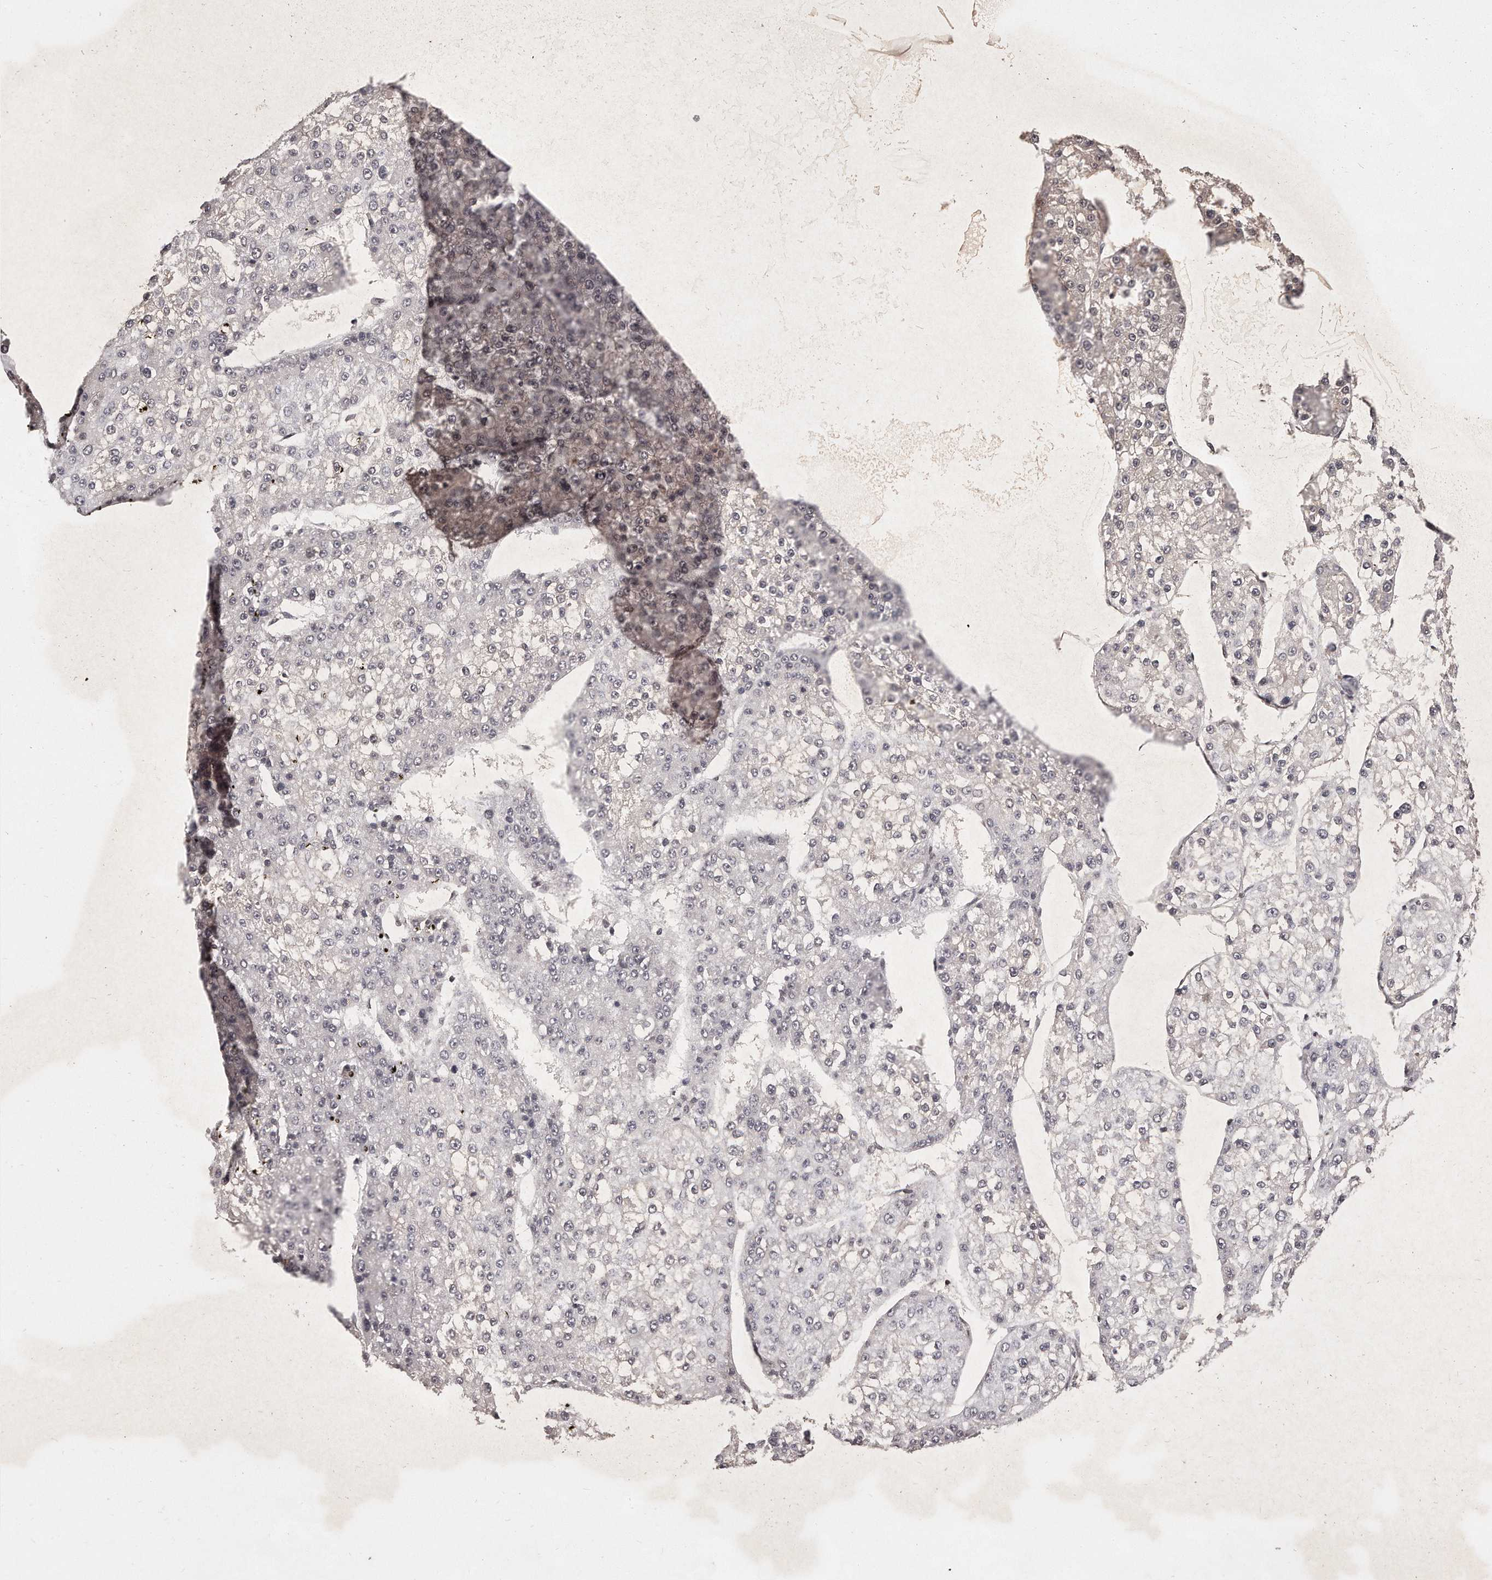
{"staining": {"intensity": "negative", "quantity": "none", "location": "none"}, "tissue": "liver cancer", "cell_type": "Tumor cells", "image_type": "cancer", "snomed": [{"axis": "morphology", "description": "Carcinoma, Hepatocellular, NOS"}, {"axis": "topography", "description": "Liver"}], "caption": "Tumor cells are negative for brown protein staining in liver hepatocellular carcinoma.", "gene": "HASPIN", "patient": {"sex": "female", "age": 73}}